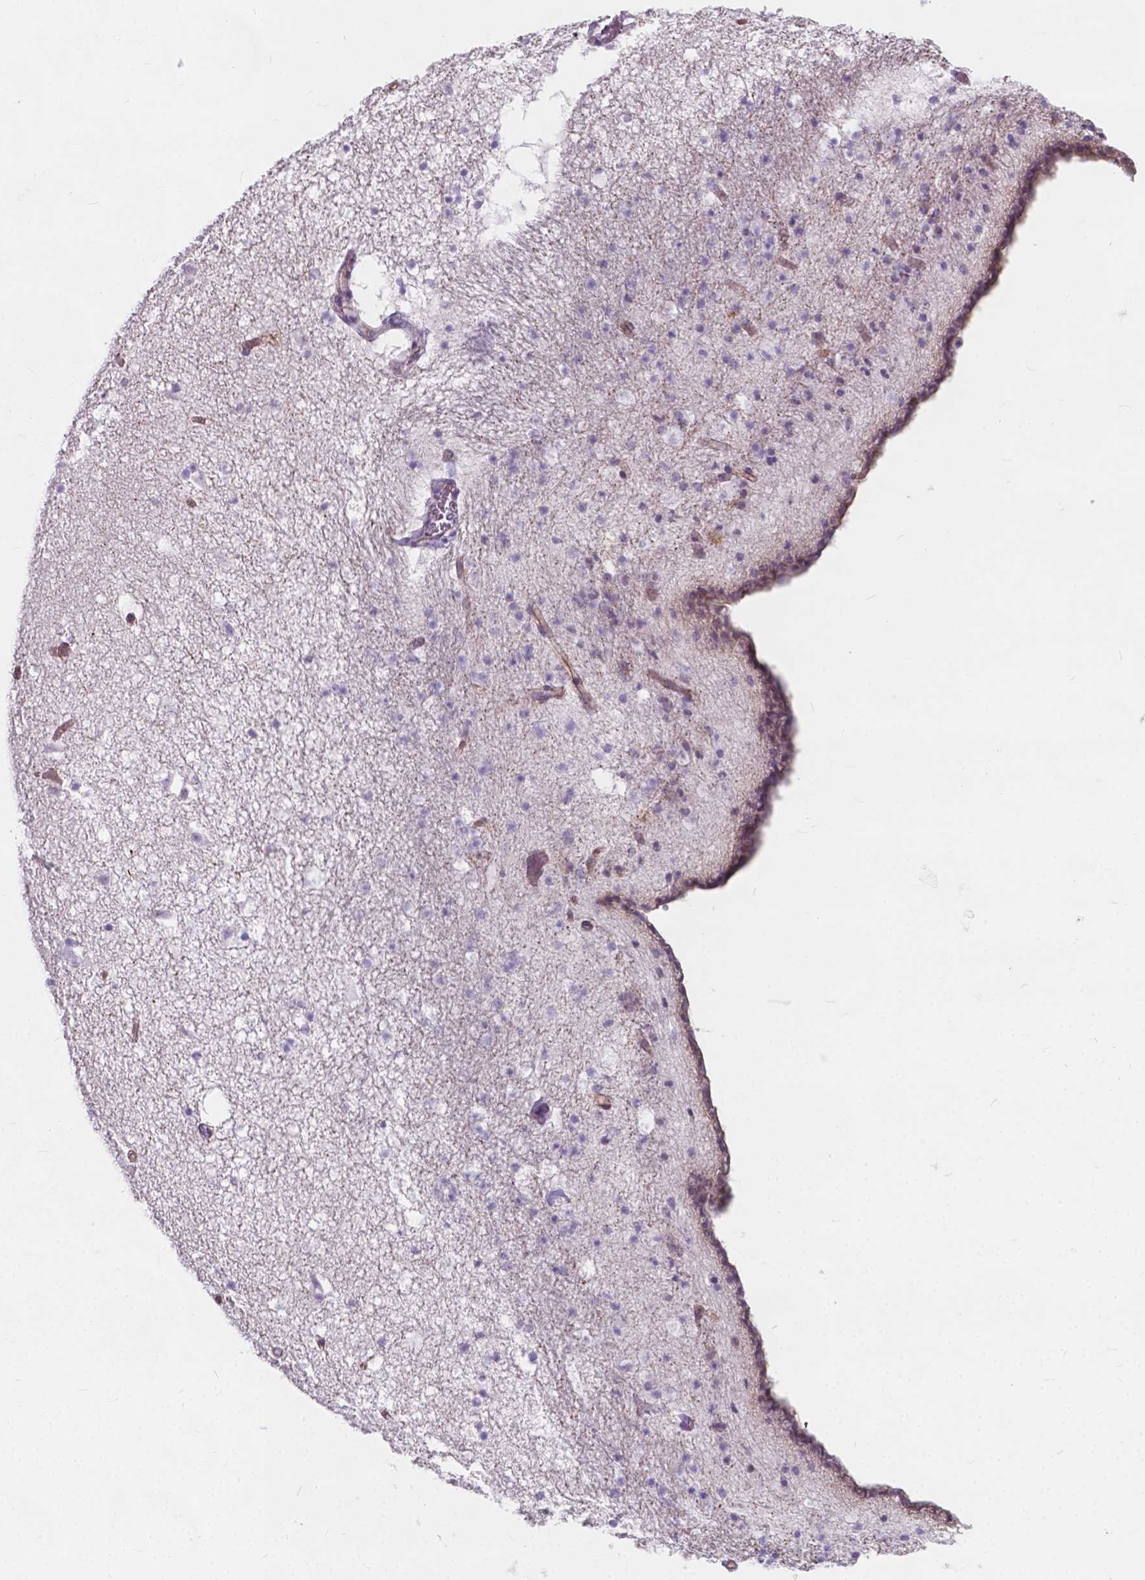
{"staining": {"intensity": "negative", "quantity": "none", "location": "none"}, "tissue": "caudate", "cell_type": "Glial cells", "image_type": "normal", "snomed": [{"axis": "morphology", "description": "Normal tissue, NOS"}, {"axis": "topography", "description": "Lateral ventricle wall"}], "caption": "The histopathology image demonstrates no significant expression in glial cells of caudate. (Brightfield microscopy of DAB (3,3'-diaminobenzidine) IHC at high magnification).", "gene": "KIAA0040", "patient": {"sex": "female", "age": 42}}